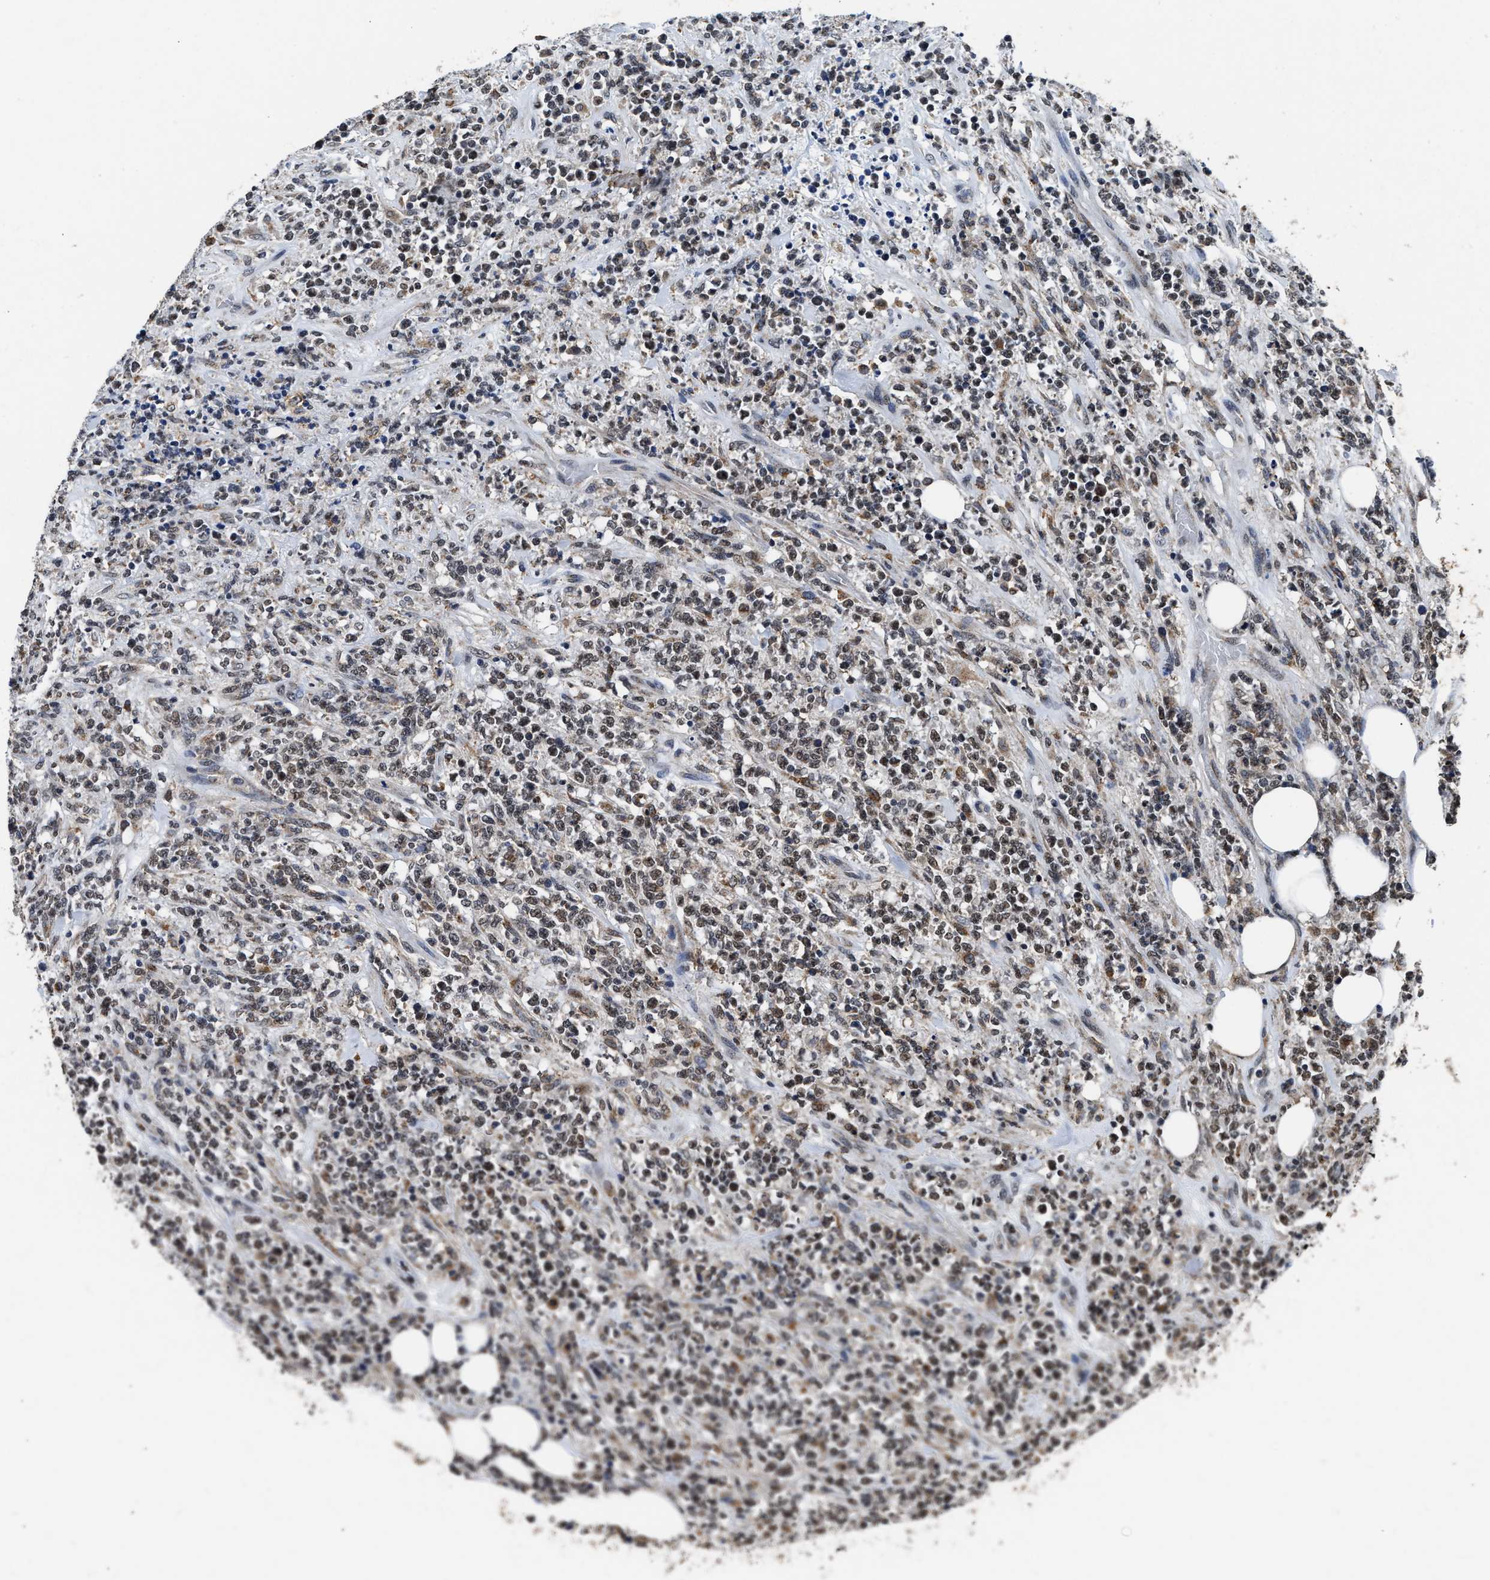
{"staining": {"intensity": "weak", "quantity": ">75%", "location": "nuclear"}, "tissue": "lymphoma", "cell_type": "Tumor cells", "image_type": "cancer", "snomed": [{"axis": "morphology", "description": "Malignant lymphoma, non-Hodgkin's type, High grade"}, {"axis": "topography", "description": "Soft tissue"}], "caption": "Protein staining by immunohistochemistry (IHC) shows weak nuclear expression in about >75% of tumor cells in malignant lymphoma, non-Hodgkin's type (high-grade).", "gene": "ACOX1", "patient": {"sex": "male", "age": 18}}